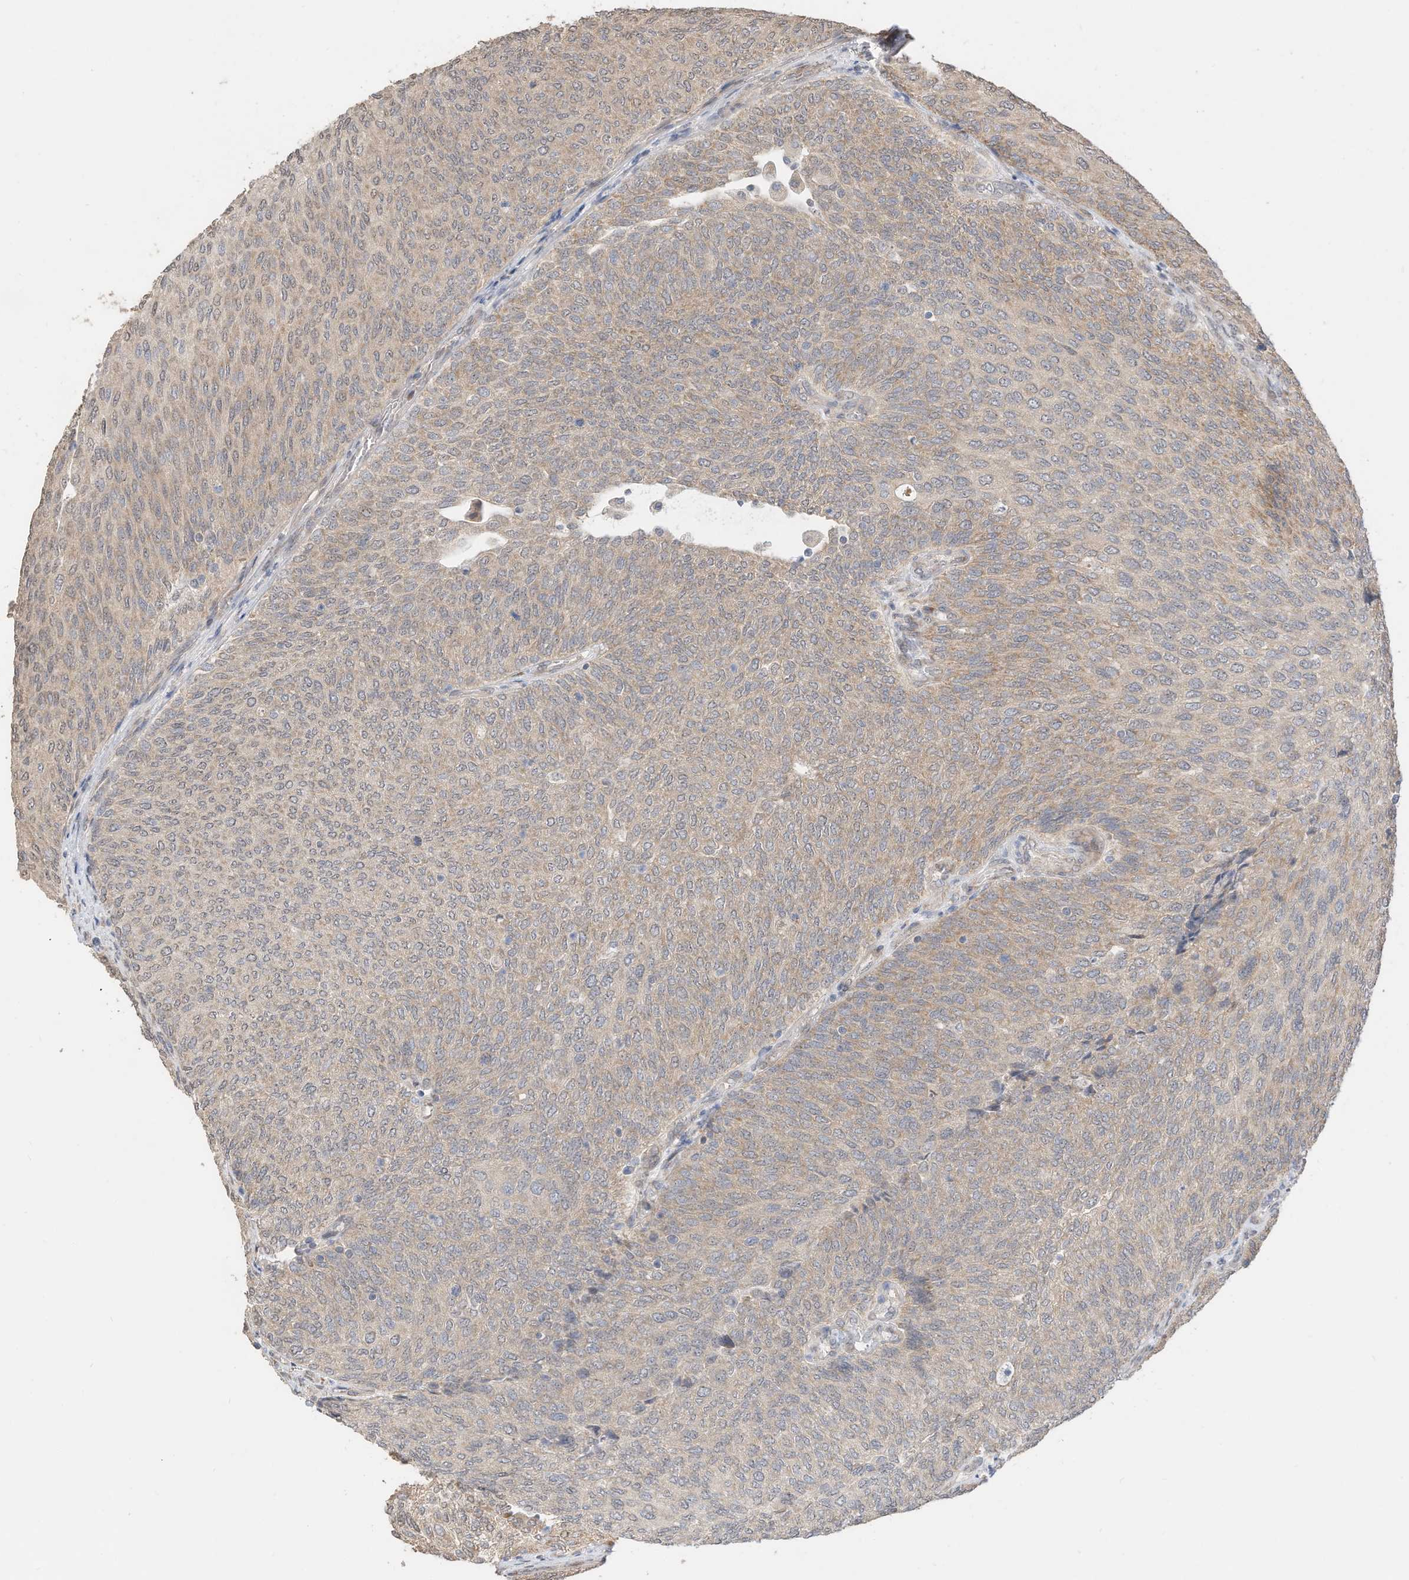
{"staining": {"intensity": "weak", "quantity": "25%-75%", "location": "cytoplasmic/membranous"}, "tissue": "urothelial cancer", "cell_type": "Tumor cells", "image_type": "cancer", "snomed": [{"axis": "morphology", "description": "Urothelial carcinoma, Low grade"}, {"axis": "topography", "description": "Urinary bladder"}], "caption": "Immunohistochemistry of human low-grade urothelial carcinoma reveals low levels of weak cytoplasmic/membranous staining in approximately 25%-75% of tumor cells. The staining was performed using DAB (3,3'-diaminobenzidine) to visualize the protein expression in brown, while the nuclei were stained in blue with hematoxylin (Magnification: 20x).", "gene": "CAGE1", "patient": {"sex": "female", "age": 79}}